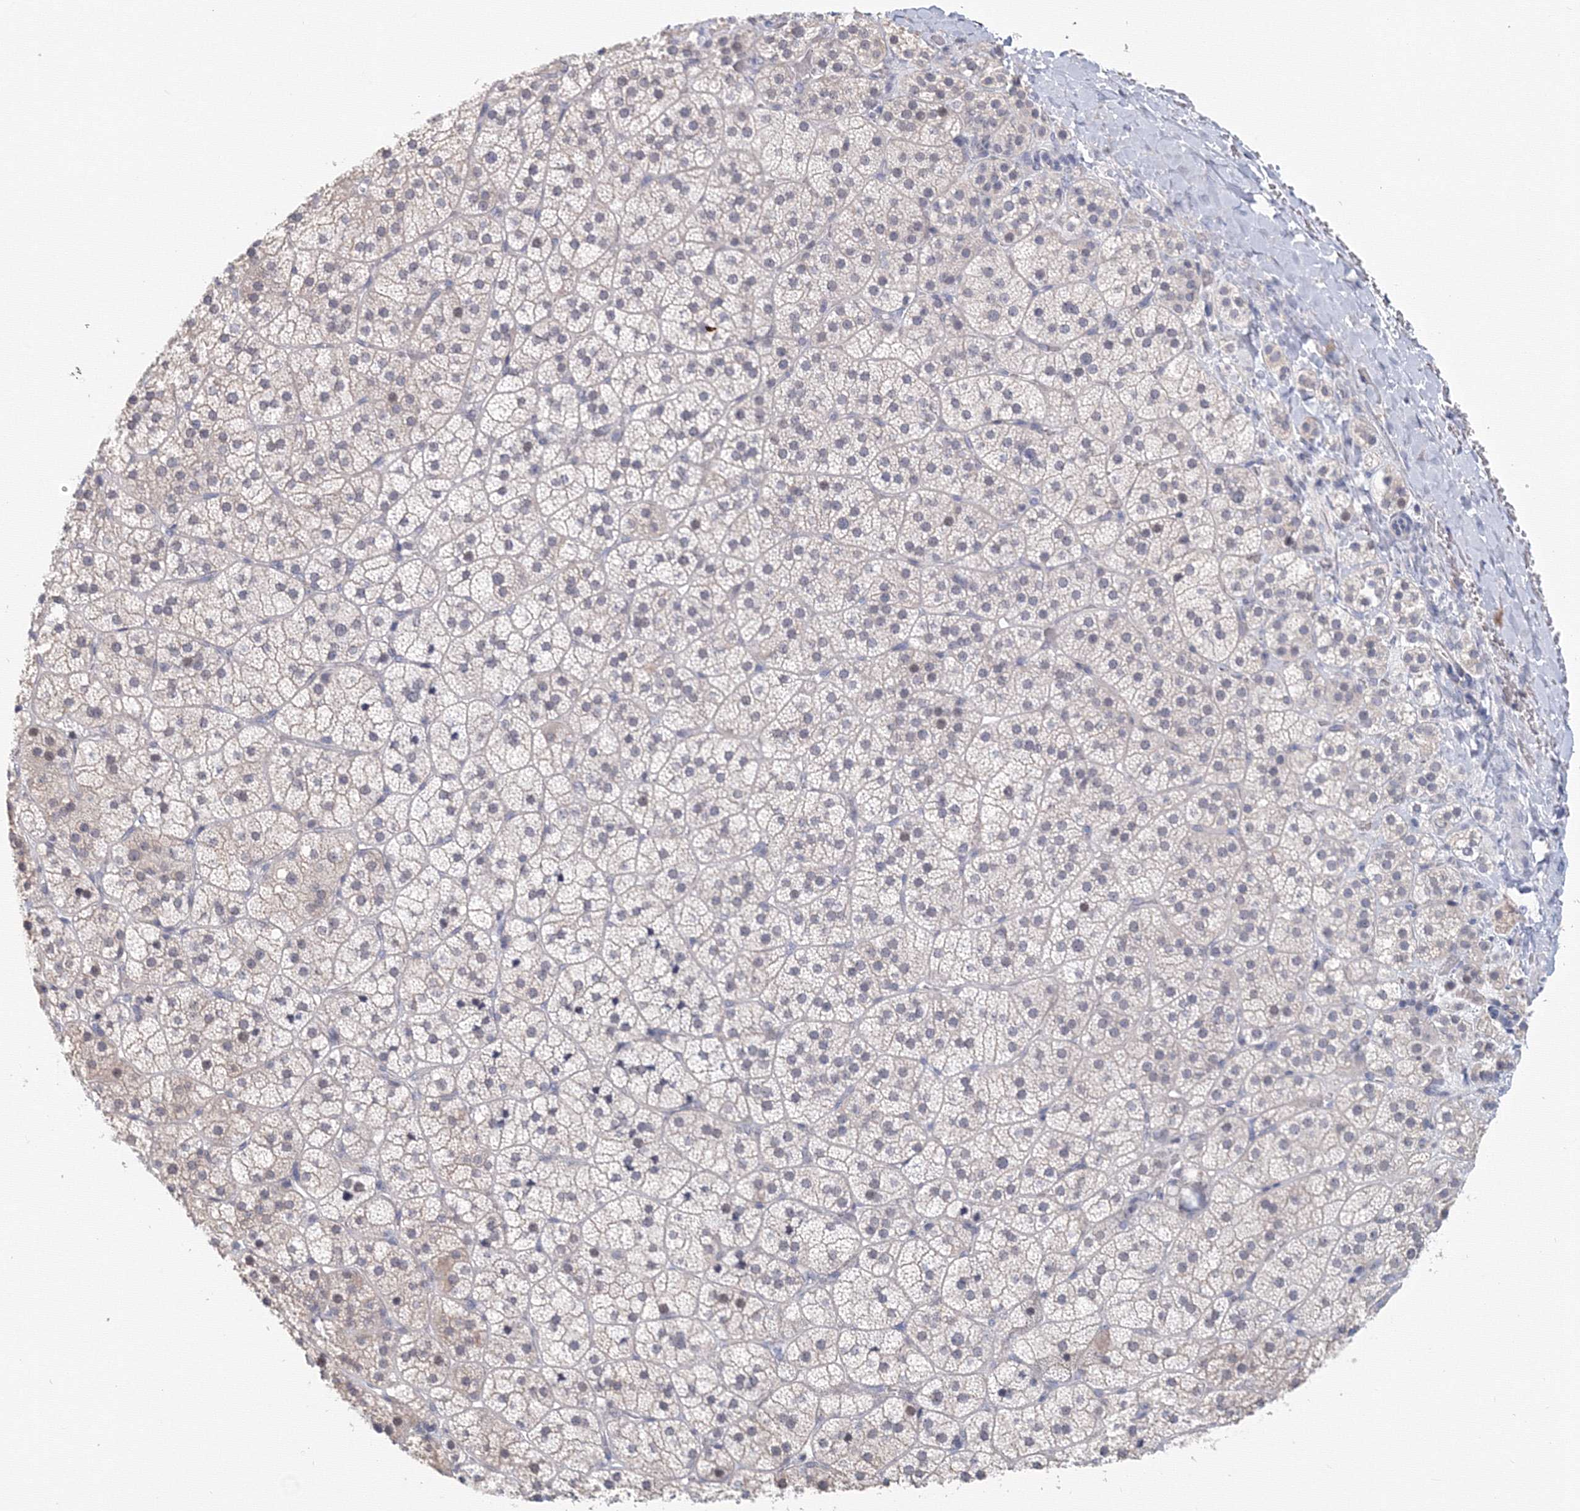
{"staining": {"intensity": "negative", "quantity": "none", "location": "none"}, "tissue": "adrenal gland", "cell_type": "Glandular cells", "image_type": "normal", "snomed": [{"axis": "morphology", "description": "Normal tissue, NOS"}, {"axis": "topography", "description": "Adrenal gland"}], "caption": "Histopathology image shows no protein expression in glandular cells of benign adrenal gland. Nuclei are stained in blue.", "gene": "SLC7A7", "patient": {"sex": "female", "age": 44}}